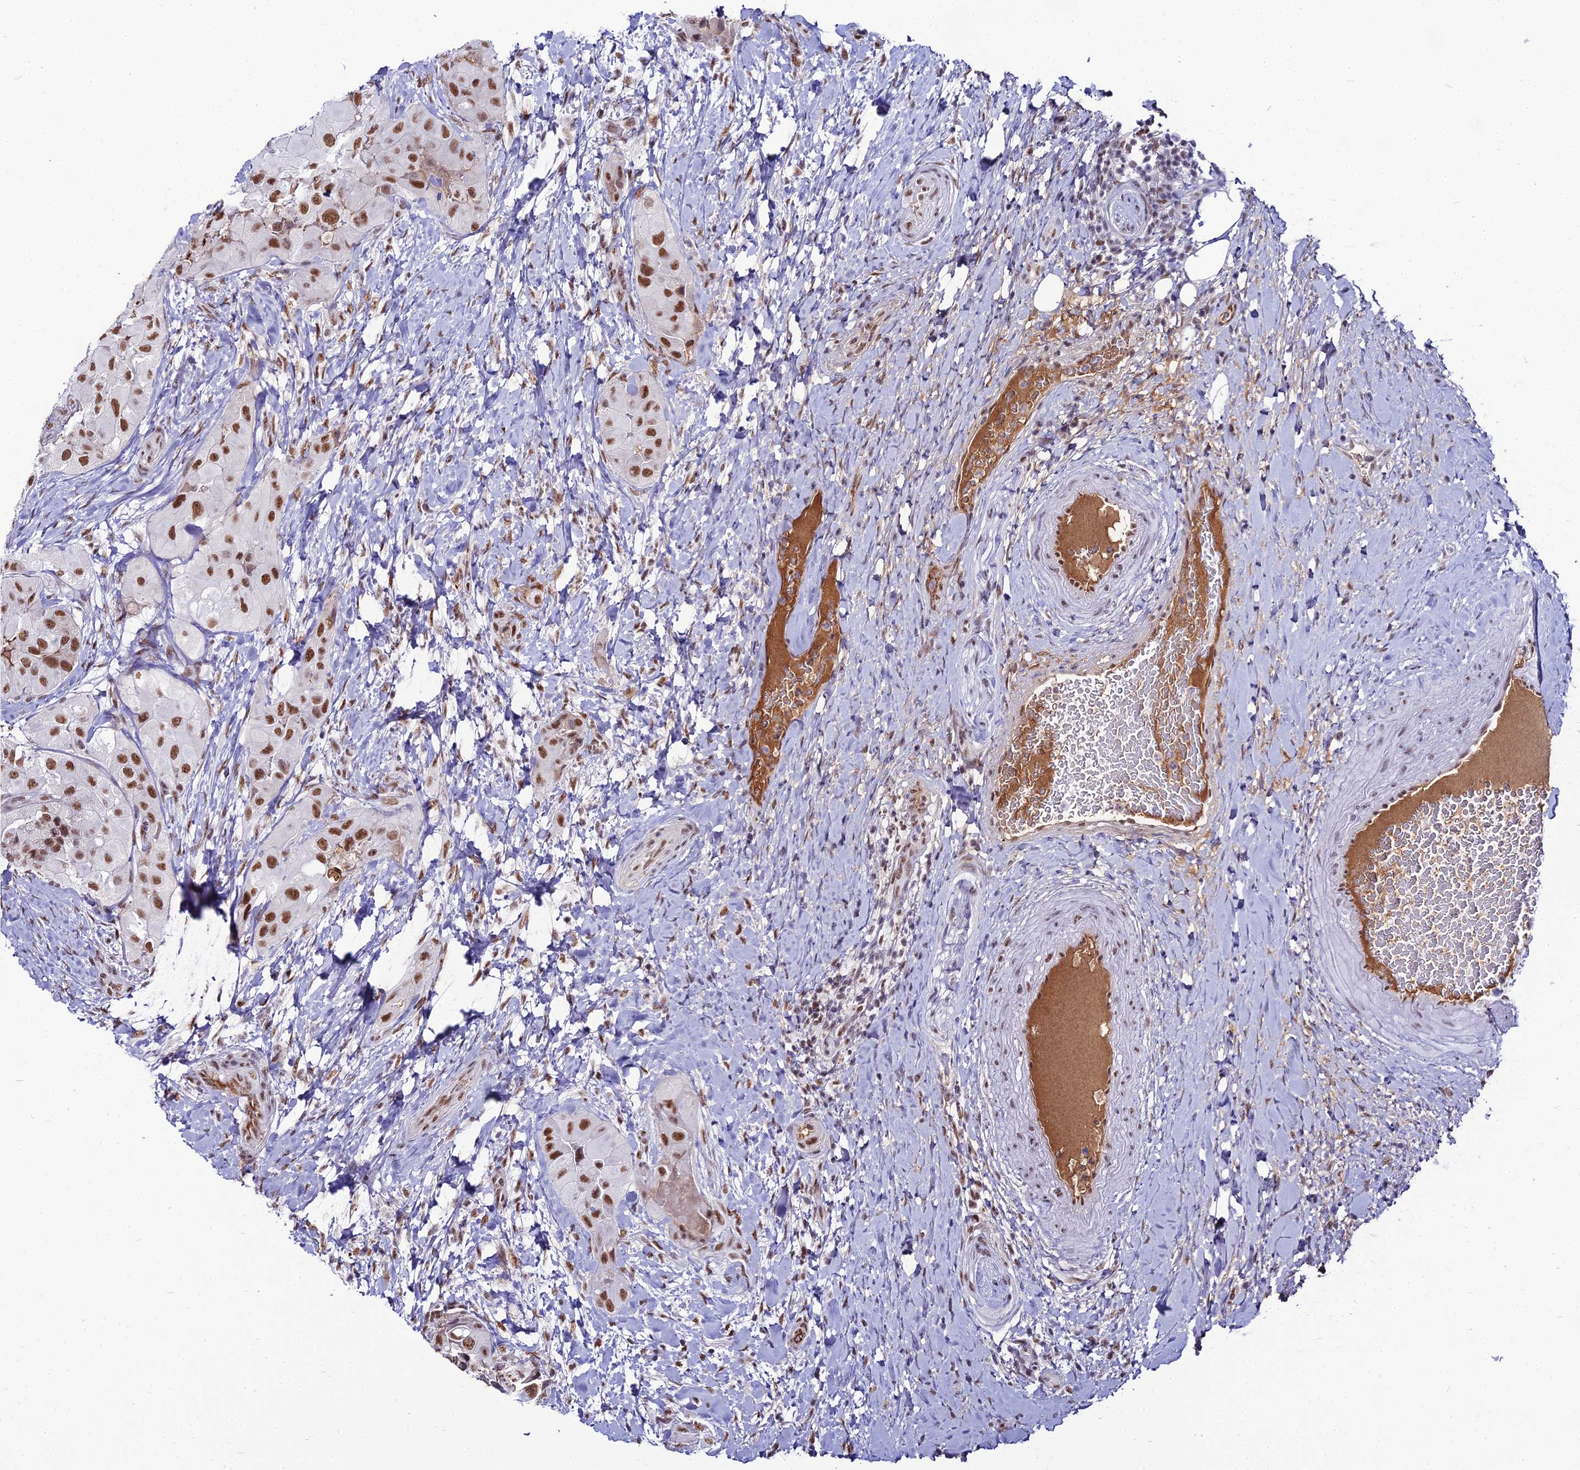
{"staining": {"intensity": "strong", "quantity": ">75%", "location": "nuclear"}, "tissue": "thyroid cancer", "cell_type": "Tumor cells", "image_type": "cancer", "snomed": [{"axis": "morphology", "description": "Normal tissue, NOS"}, {"axis": "morphology", "description": "Papillary adenocarcinoma, NOS"}, {"axis": "topography", "description": "Thyroid gland"}], "caption": "Approximately >75% of tumor cells in human thyroid cancer exhibit strong nuclear protein positivity as visualized by brown immunohistochemical staining.", "gene": "RBM12", "patient": {"sex": "female", "age": 59}}